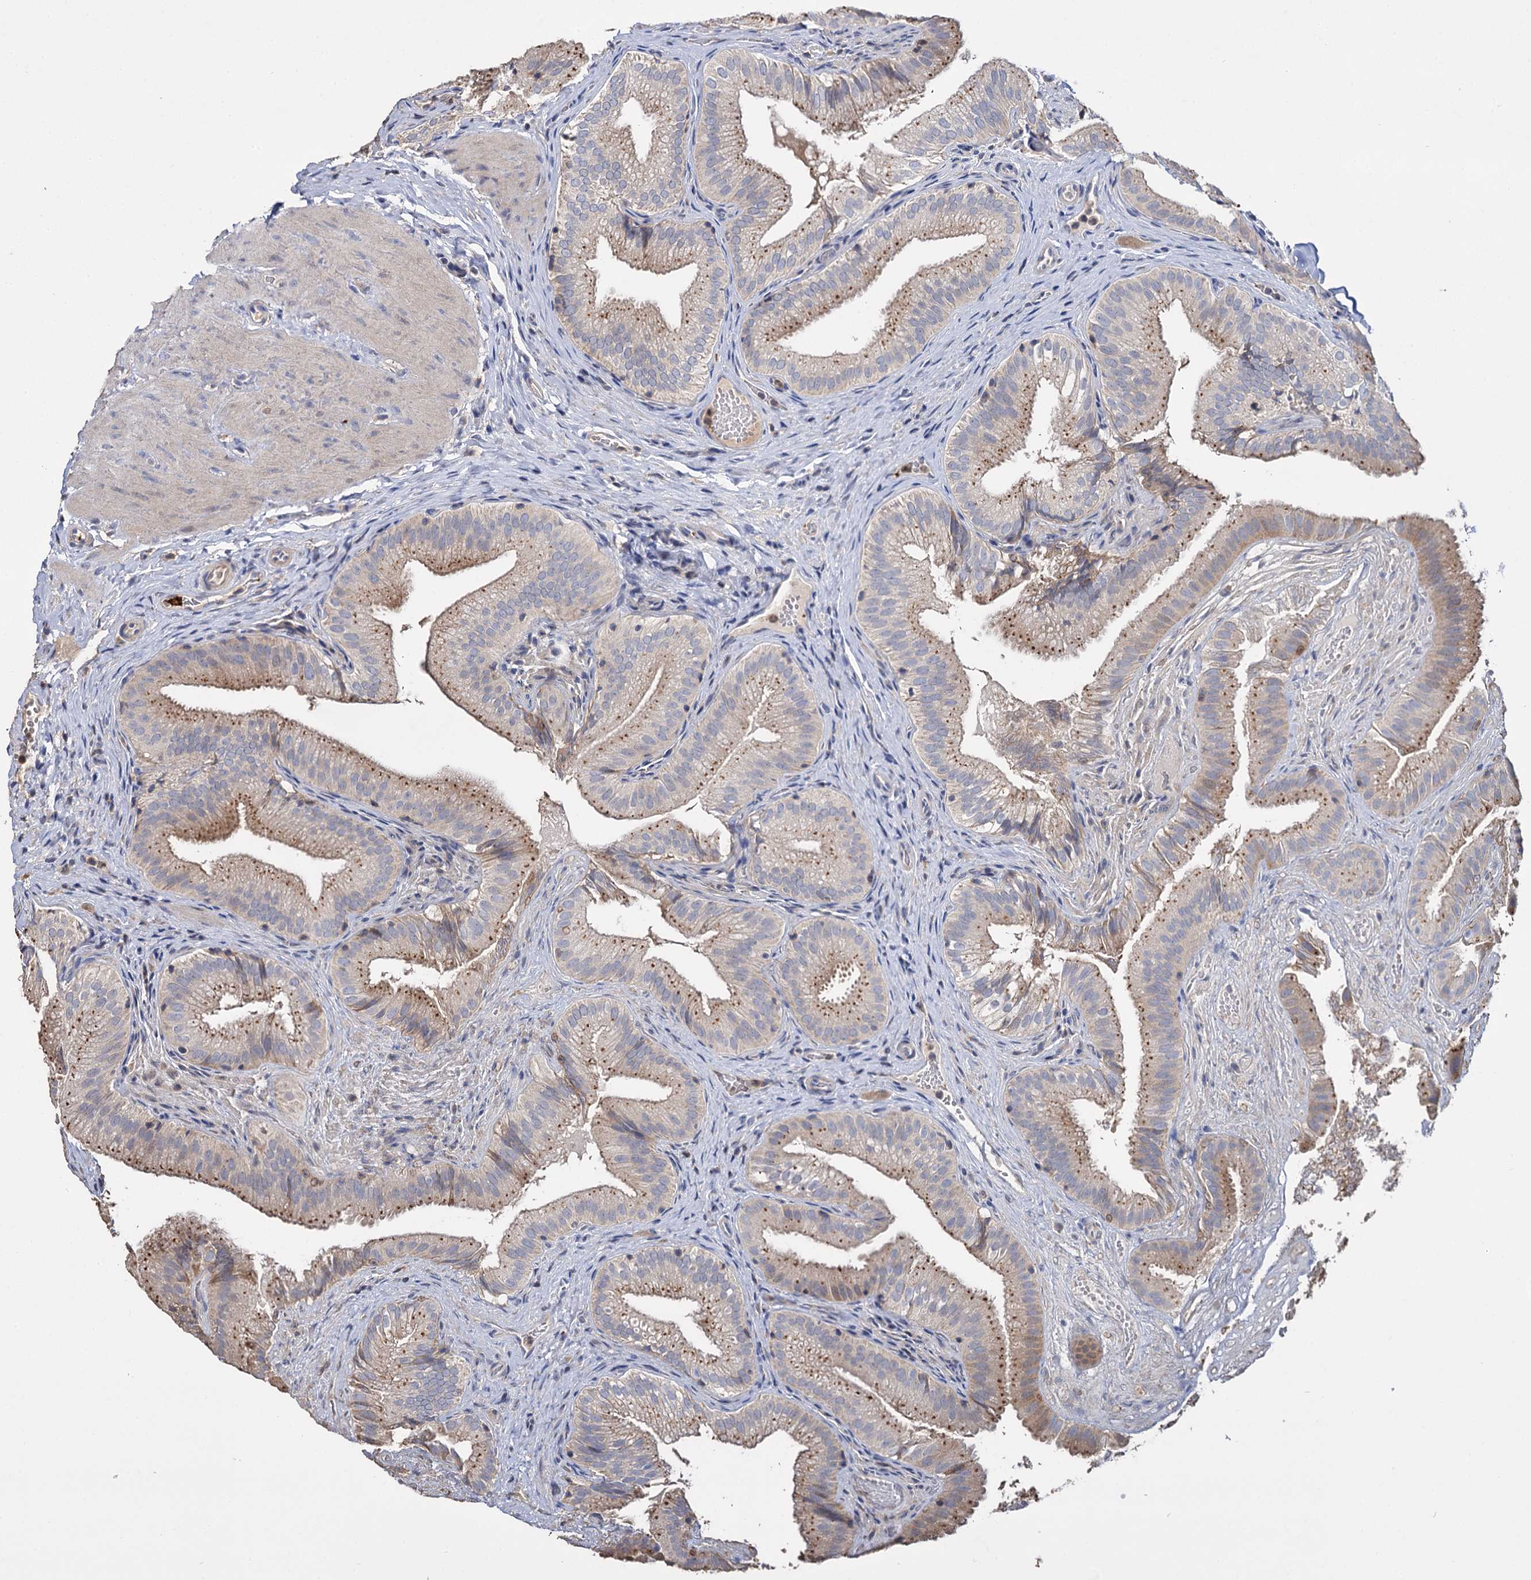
{"staining": {"intensity": "moderate", "quantity": ">75%", "location": "cytoplasmic/membranous"}, "tissue": "gallbladder", "cell_type": "Glandular cells", "image_type": "normal", "snomed": [{"axis": "morphology", "description": "Normal tissue, NOS"}, {"axis": "topography", "description": "Gallbladder"}], "caption": "Normal gallbladder was stained to show a protein in brown. There is medium levels of moderate cytoplasmic/membranous positivity in approximately >75% of glandular cells.", "gene": "DNAH6", "patient": {"sex": "female", "age": 30}}